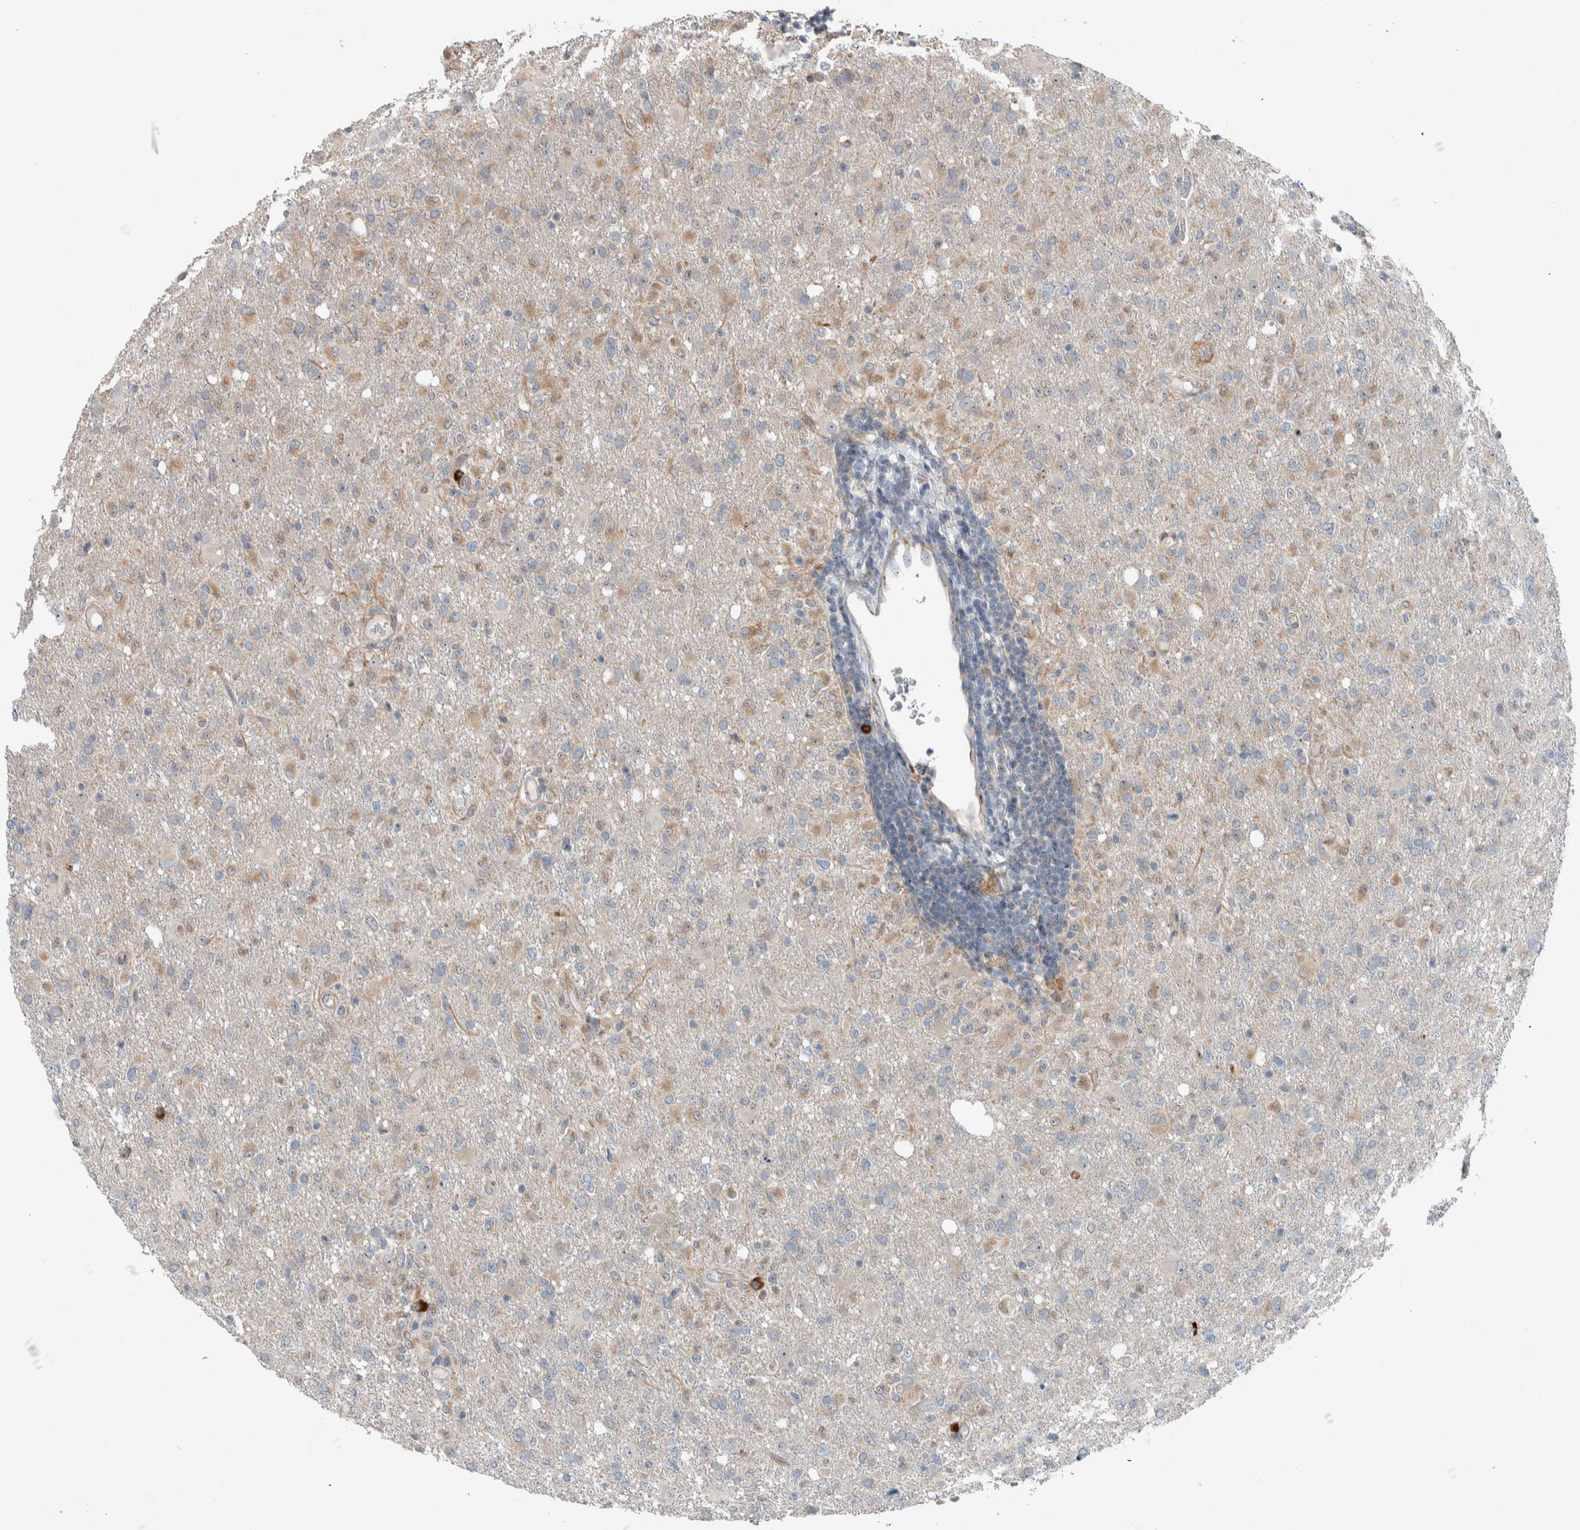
{"staining": {"intensity": "weak", "quantity": "<25%", "location": "cytoplasmic/membranous"}, "tissue": "glioma", "cell_type": "Tumor cells", "image_type": "cancer", "snomed": [{"axis": "morphology", "description": "Glioma, malignant, High grade"}, {"axis": "topography", "description": "Brain"}], "caption": "Tumor cells are negative for brown protein staining in malignant glioma (high-grade).", "gene": "USP25", "patient": {"sex": "female", "age": 57}}